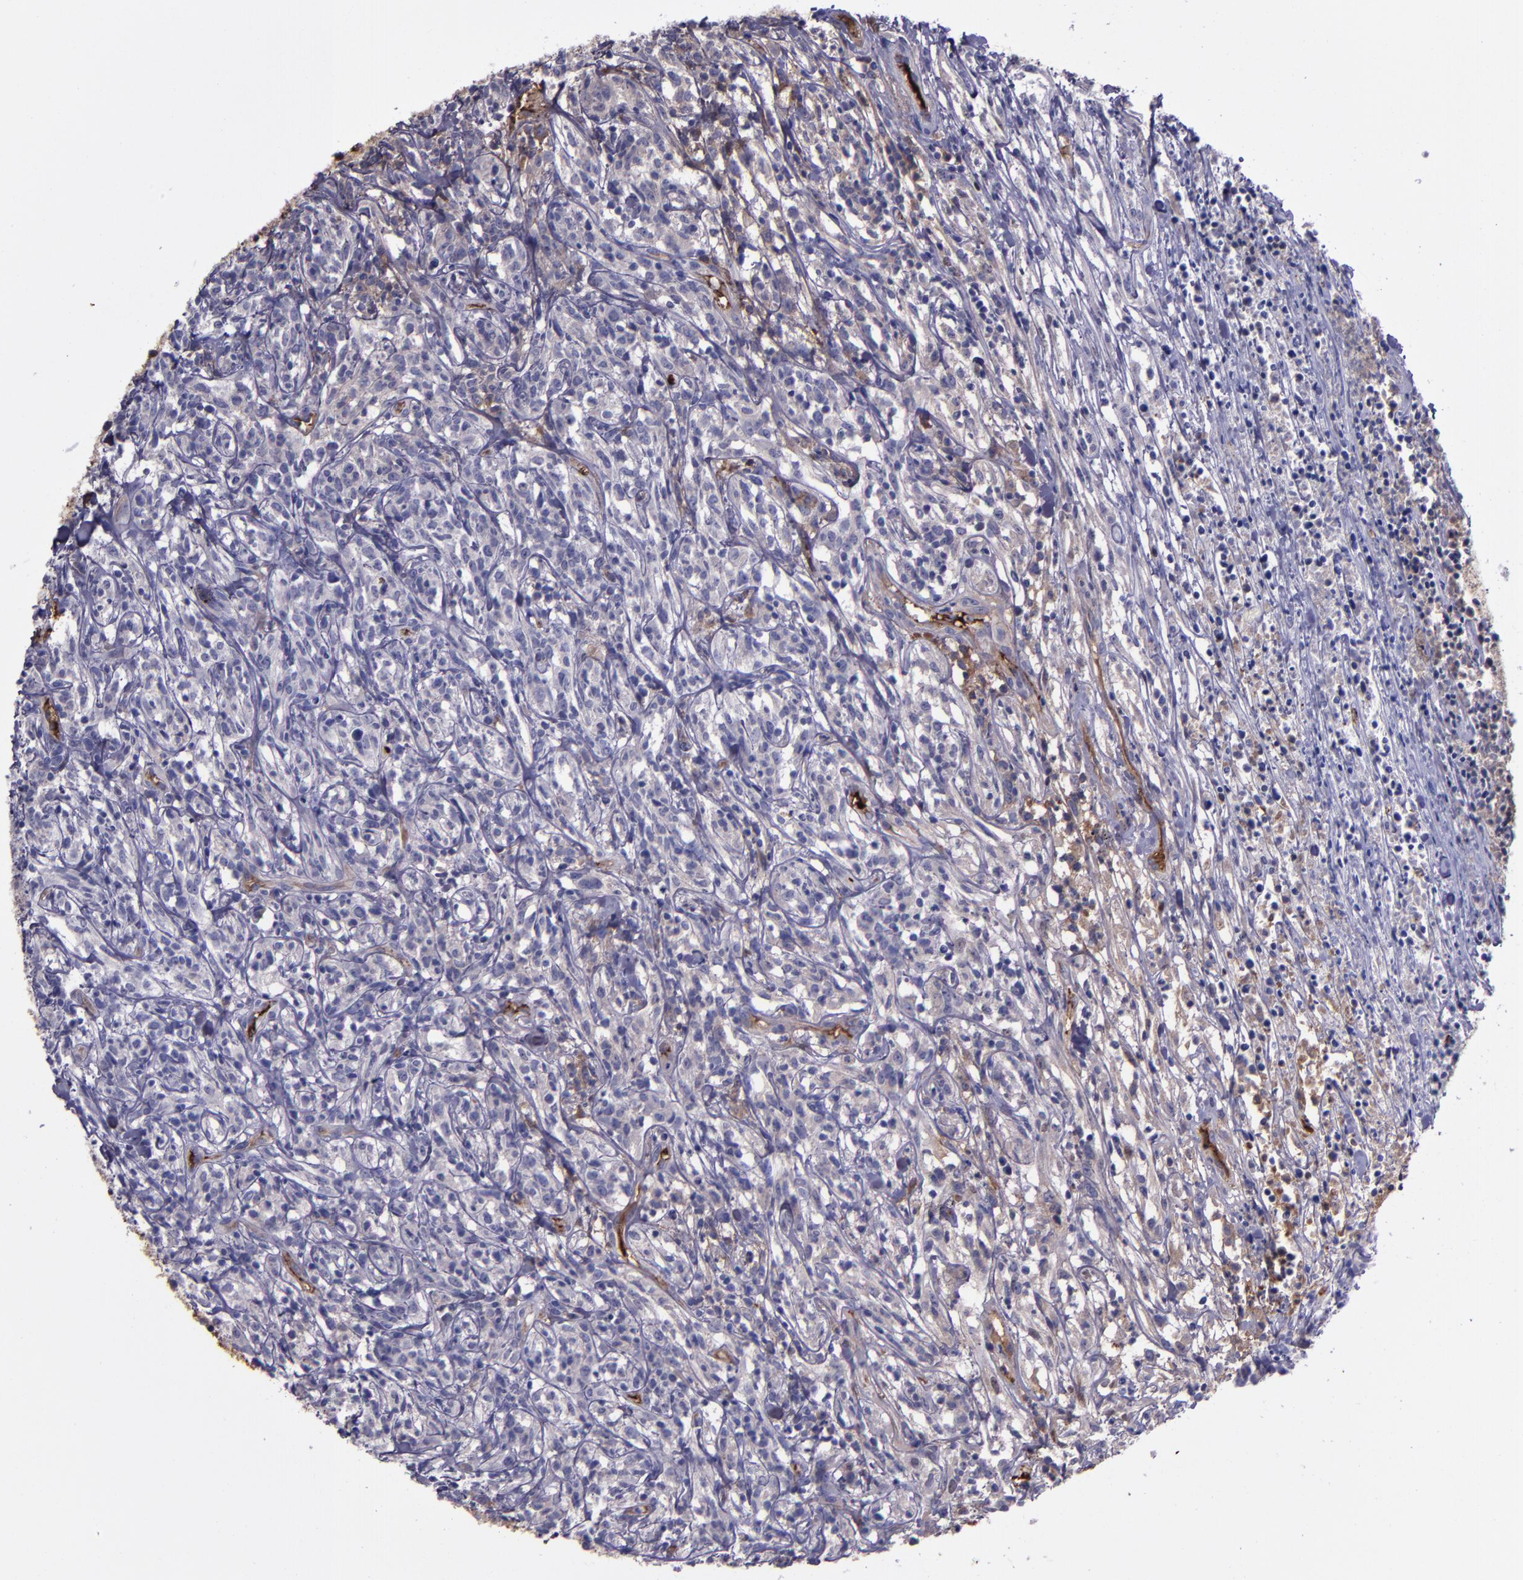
{"staining": {"intensity": "negative", "quantity": "none", "location": "none"}, "tissue": "lymphoma", "cell_type": "Tumor cells", "image_type": "cancer", "snomed": [{"axis": "morphology", "description": "Malignant lymphoma, non-Hodgkin's type, High grade"}, {"axis": "topography", "description": "Lymph node"}], "caption": "High-grade malignant lymphoma, non-Hodgkin's type was stained to show a protein in brown. There is no significant staining in tumor cells.", "gene": "A2M", "patient": {"sex": "female", "age": 73}}